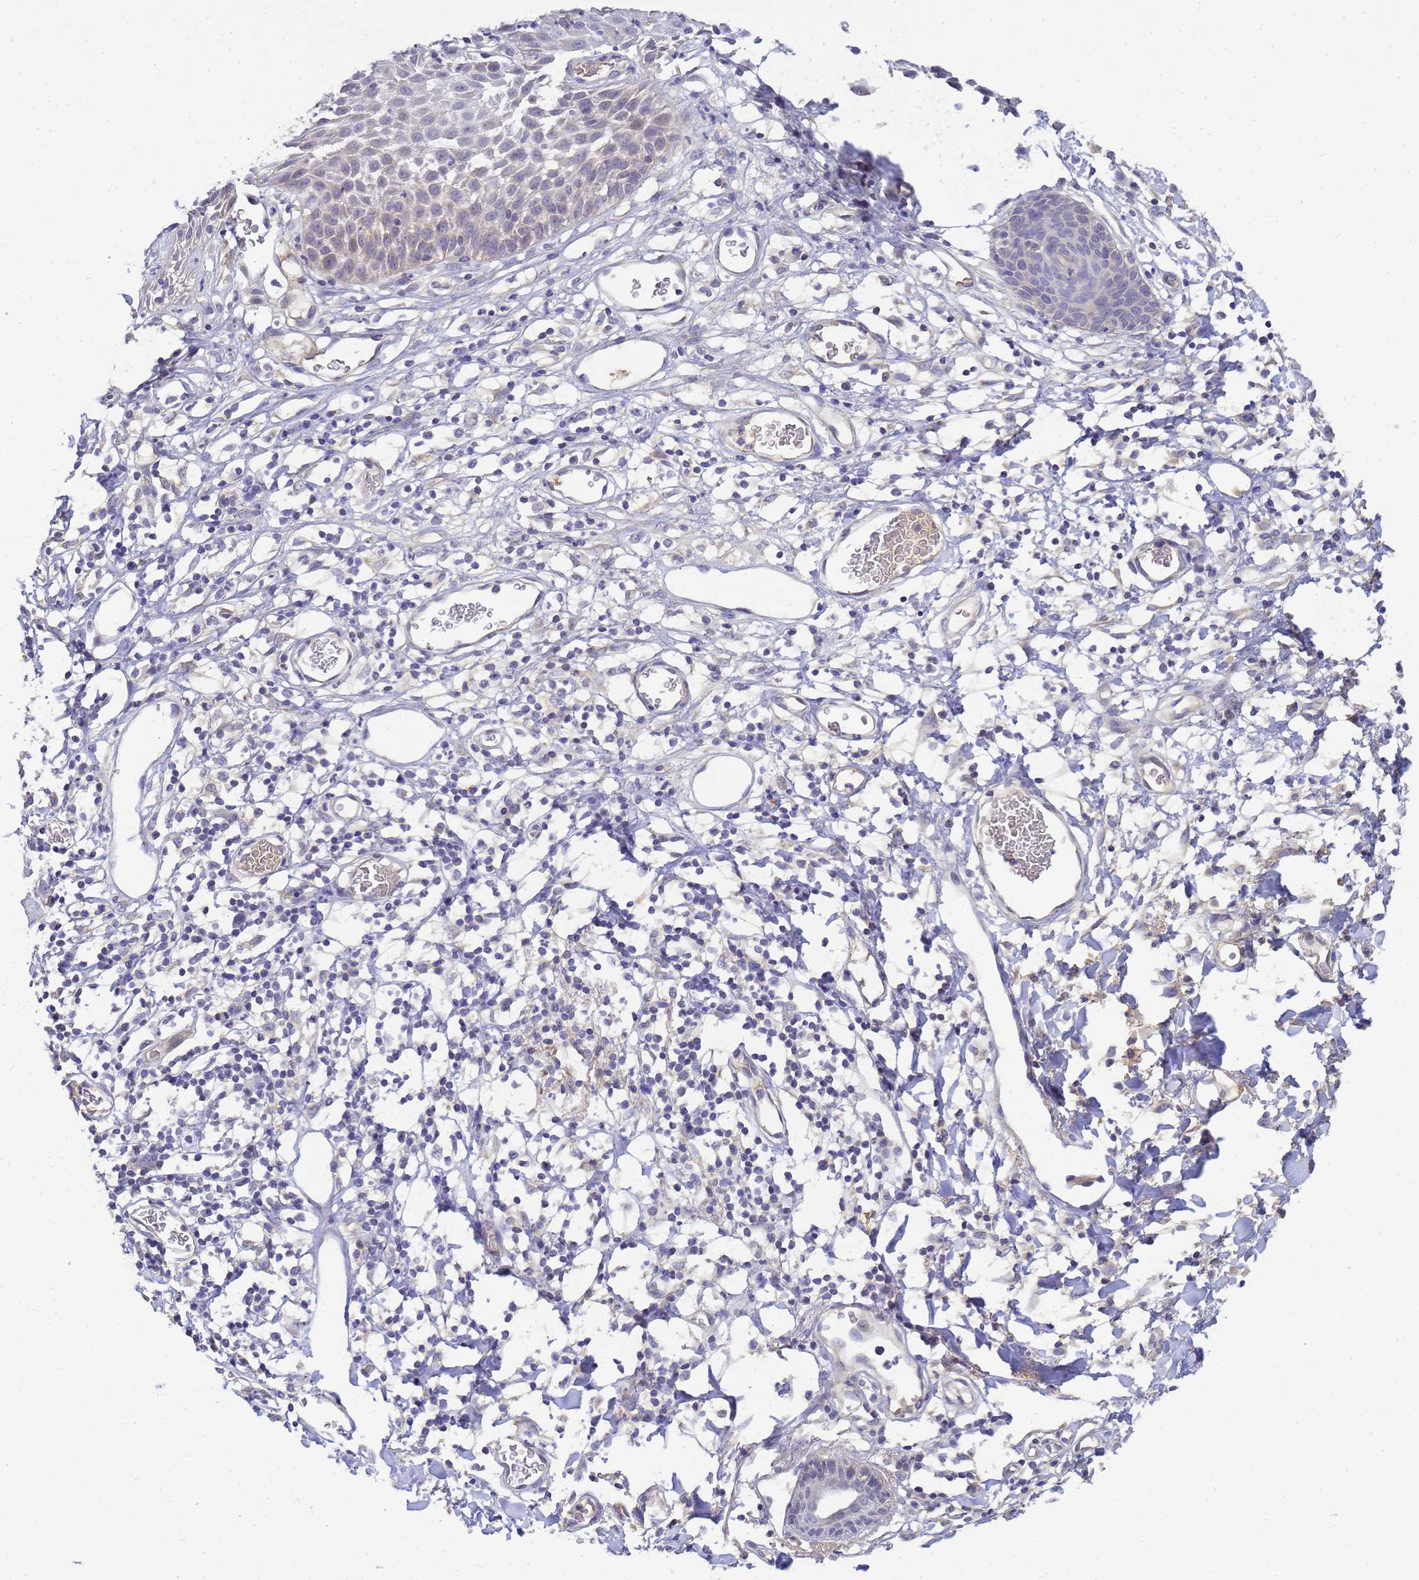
{"staining": {"intensity": "negative", "quantity": "none", "location": "none"}, "tissue": "skin", "cell_type": "Epidermal cells", "image_type": "normal", "snomed": [{"axis": "morphology", "description": "Normal tissue, NOS"}, {"axis": "topography", "description": "Vulva"}], "caption": "This histopathology image is of unremarkable skin stained with immunohistochemistry to label a protein in brown with the nuclei are counter-stained blue. There is no positivity in epidermal cells.", "gene": "TBCD", "patient": {"sex": "female", "age": 68}}